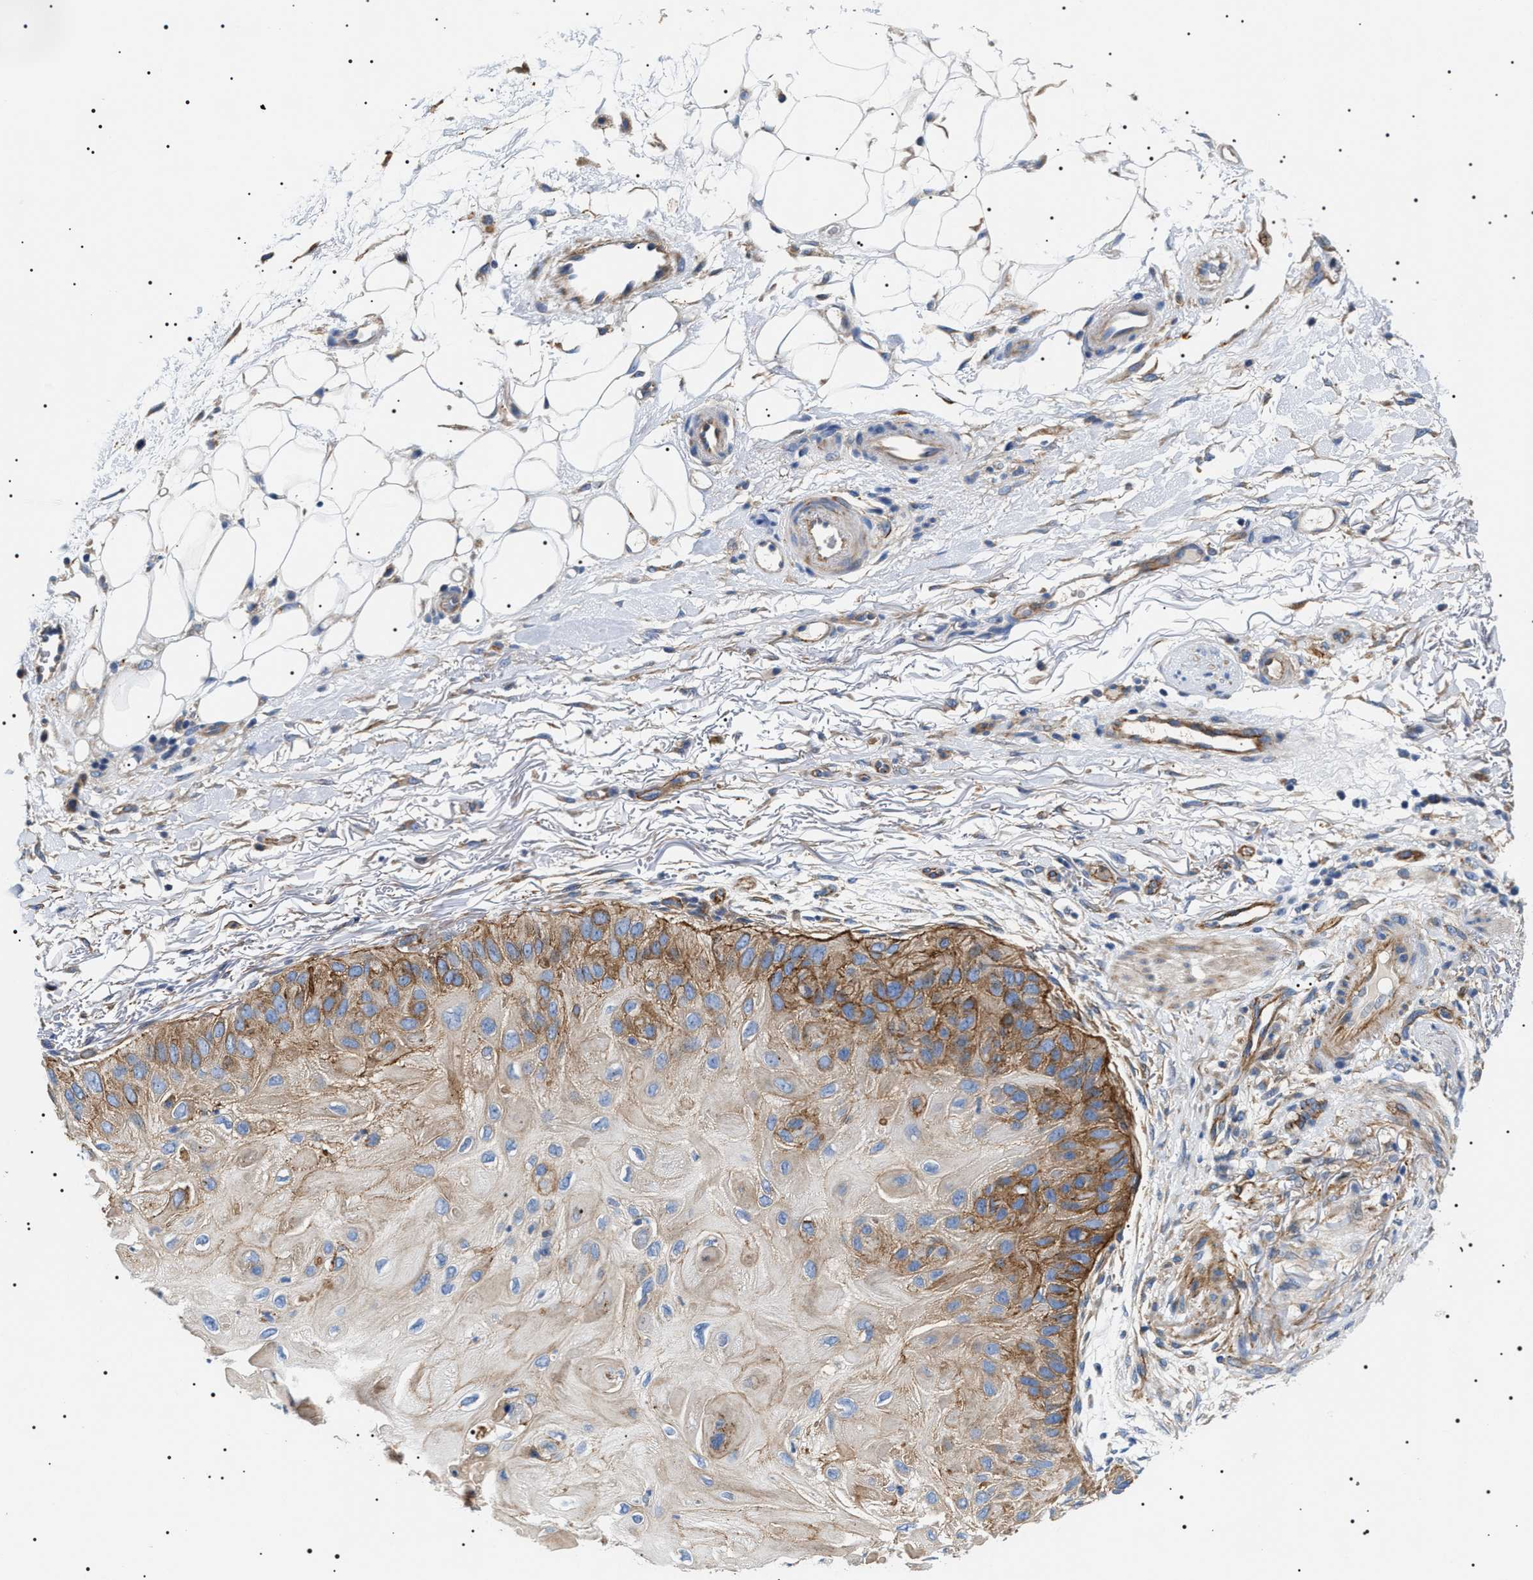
{"staining": {"intensity": "moderate", "quantity": ">75%", "location": "cytoplasmic/membranous"}, "tissue": "skin cancer", "cell_type": "Tumor cells", "image_type": "cancer", "snomed": [{"axis": "morphology", "description": "Squamous cell carcinoma, NOS"}, {"axis": "topography", "description": "Skin"}], "caption": "An image of human skin squamous cell carcinoma stained for a protein demonstrates moderate cytoplasmic/membranous brown staining in tumor cells. (brown staining indicates protein expression, while blue staining denotes nuclei).", "gene": "TMEM222", "patient": {"sex": "female", "age": 77}}